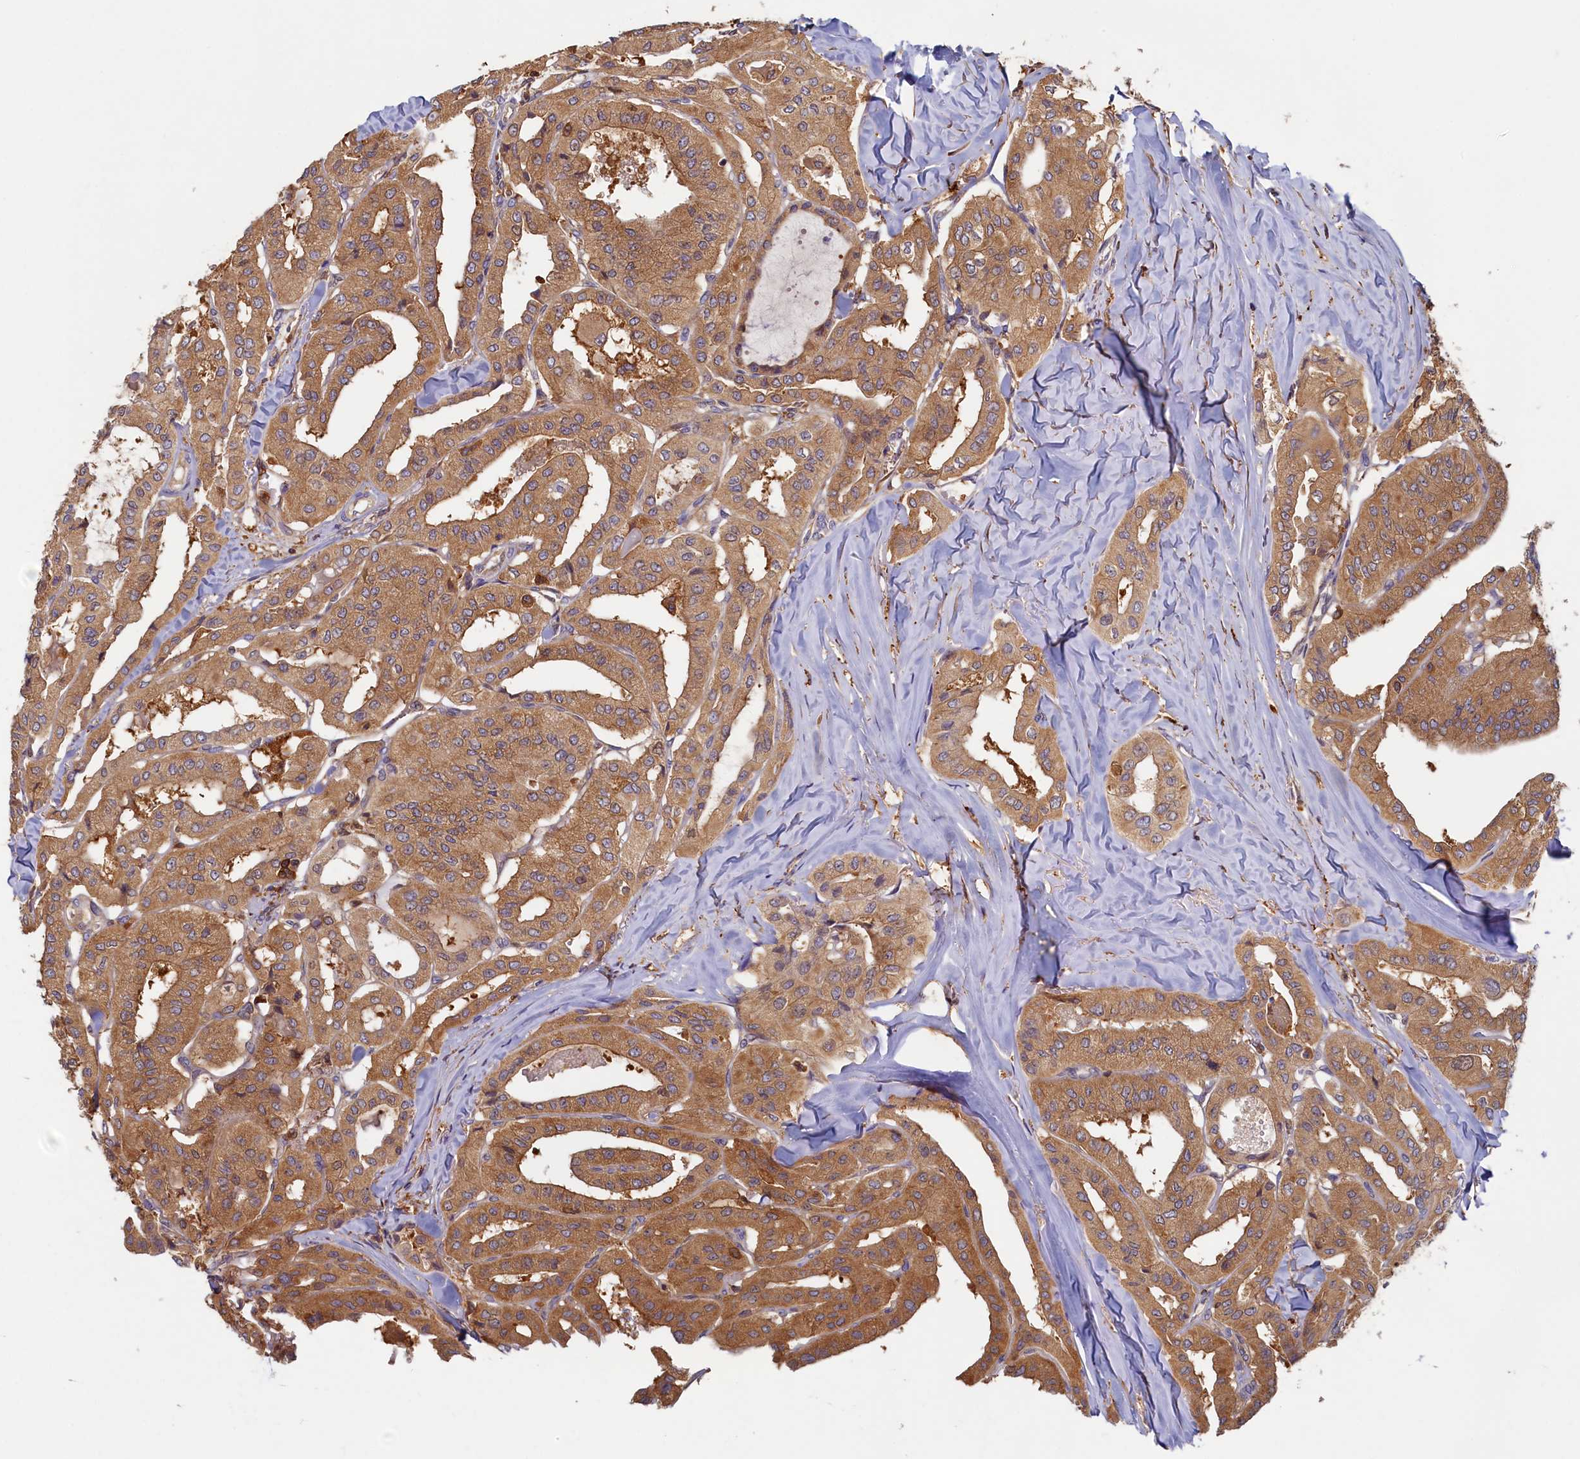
{"staining": {"intensity": "moderate", "quantity": ">75%", "location": "cytoplasmic/membranous"}, "tissue": "thyroid cancer", "cell_type": "Tumor cells", "image_type": "cancer", "snomed": [{"axis": "morphology", "description": "Papillary adenocarcinoma, NOS"}, {"axis": "topography", "description": "Thyroid gland"}], "caption": "Thyroid cancer (papillary adenocarcinoma) stained for a protein reveals moderate cytoplasmic/membranous positivity in tumor cells.", "gene": "TIMM8B", "patient": {"sex": "female", "age": 59}}